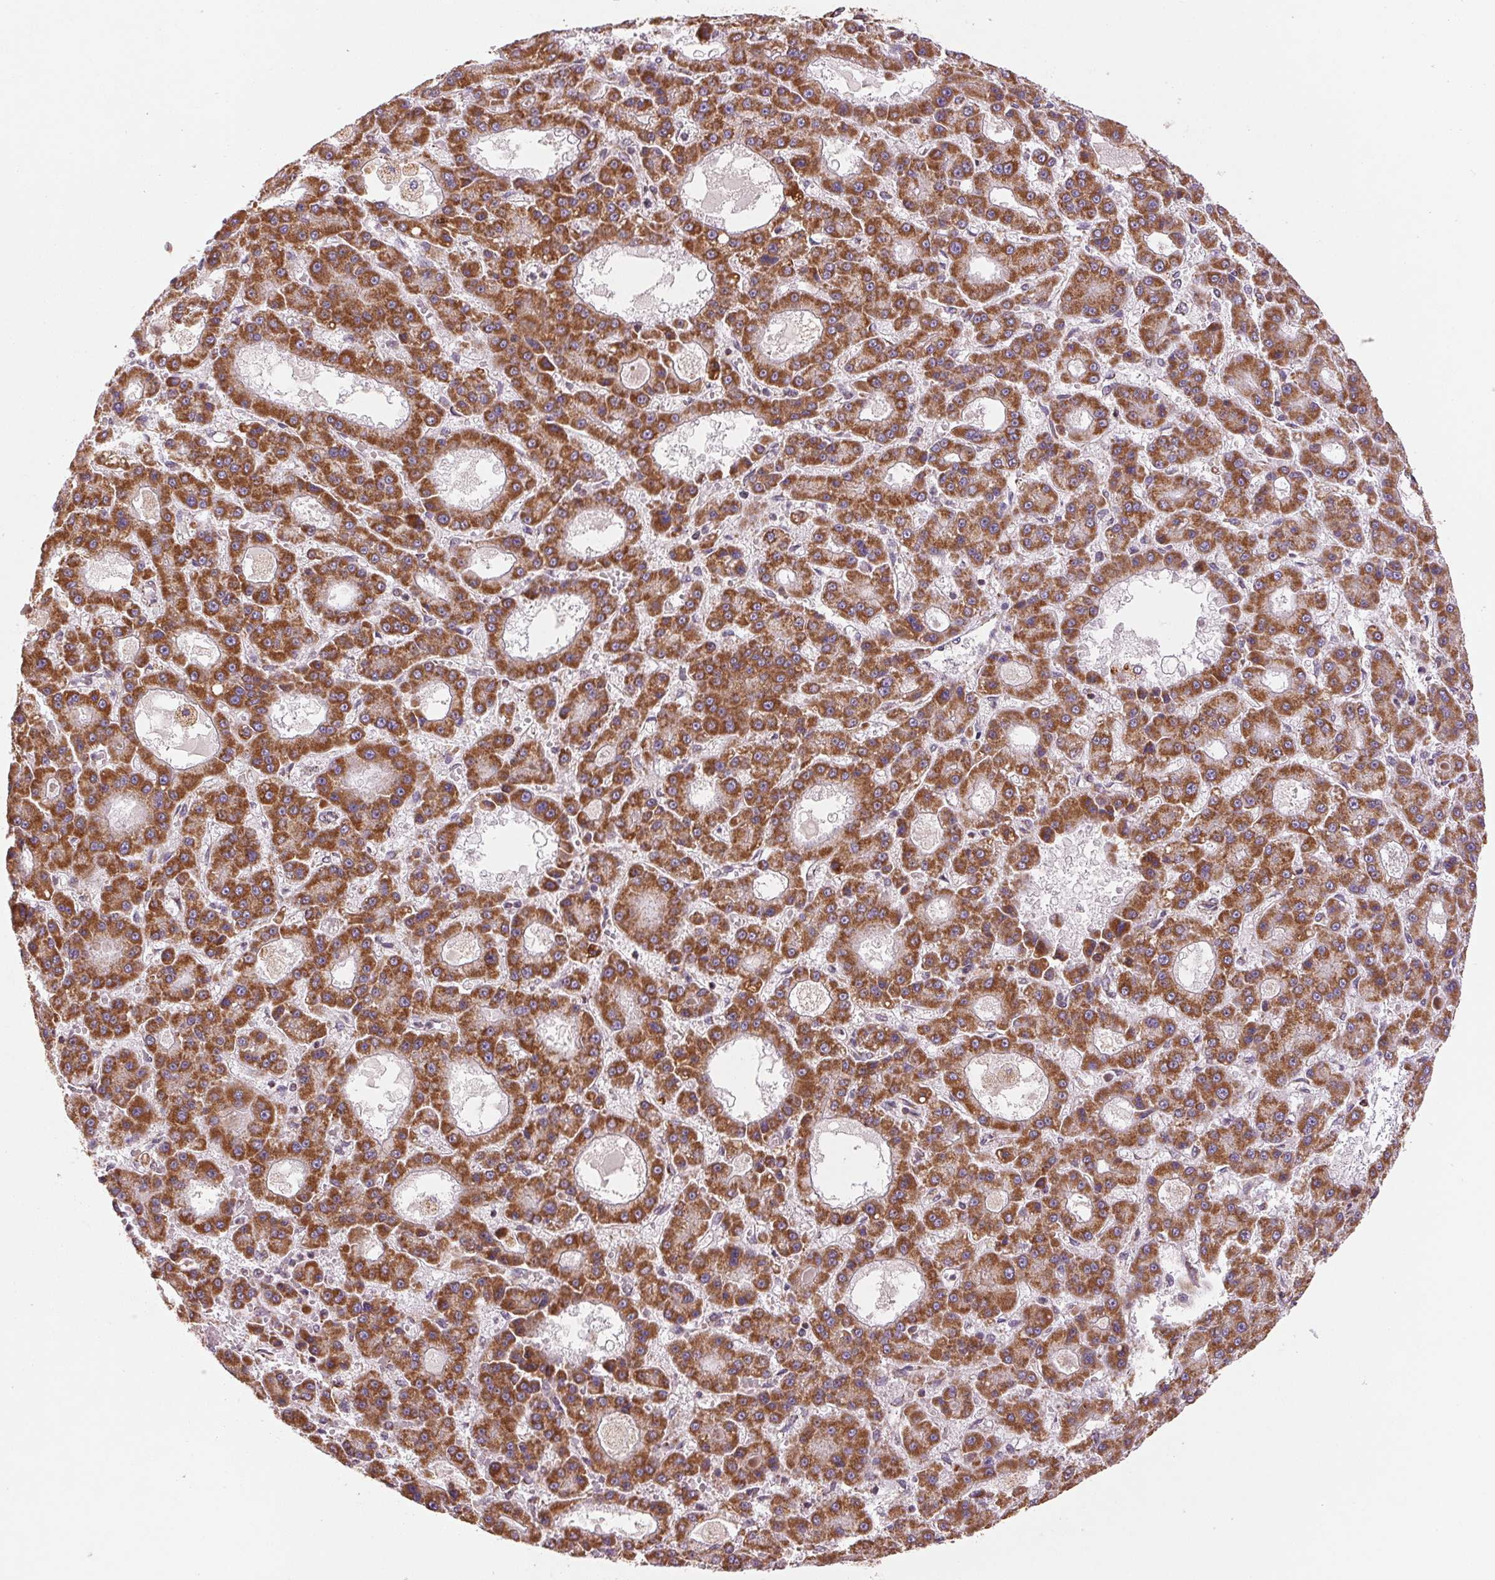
{"staining": {"intensity": "strong", "quantity": ">75%", "location": "cytoplasmic/membranous"}, "tissue": "liver cancer", "cell_type": "Tumor cells", "image_type": "cancer", "snomed": [{"axis": "morphology", "description": "Carcinoma, Hepatocellular, NOS"}, {"axis": "topography", "description": "Liver"}], "caption": "A high-resolution photomicrograph shows immunohistochemistry staining of liver cancer, which demonstrates strong cytoplasmic/membranous positivity in about >75% of tumor cells.", "gene": "MATCAP1", "patient": {"sex": "male", "age": 70}}